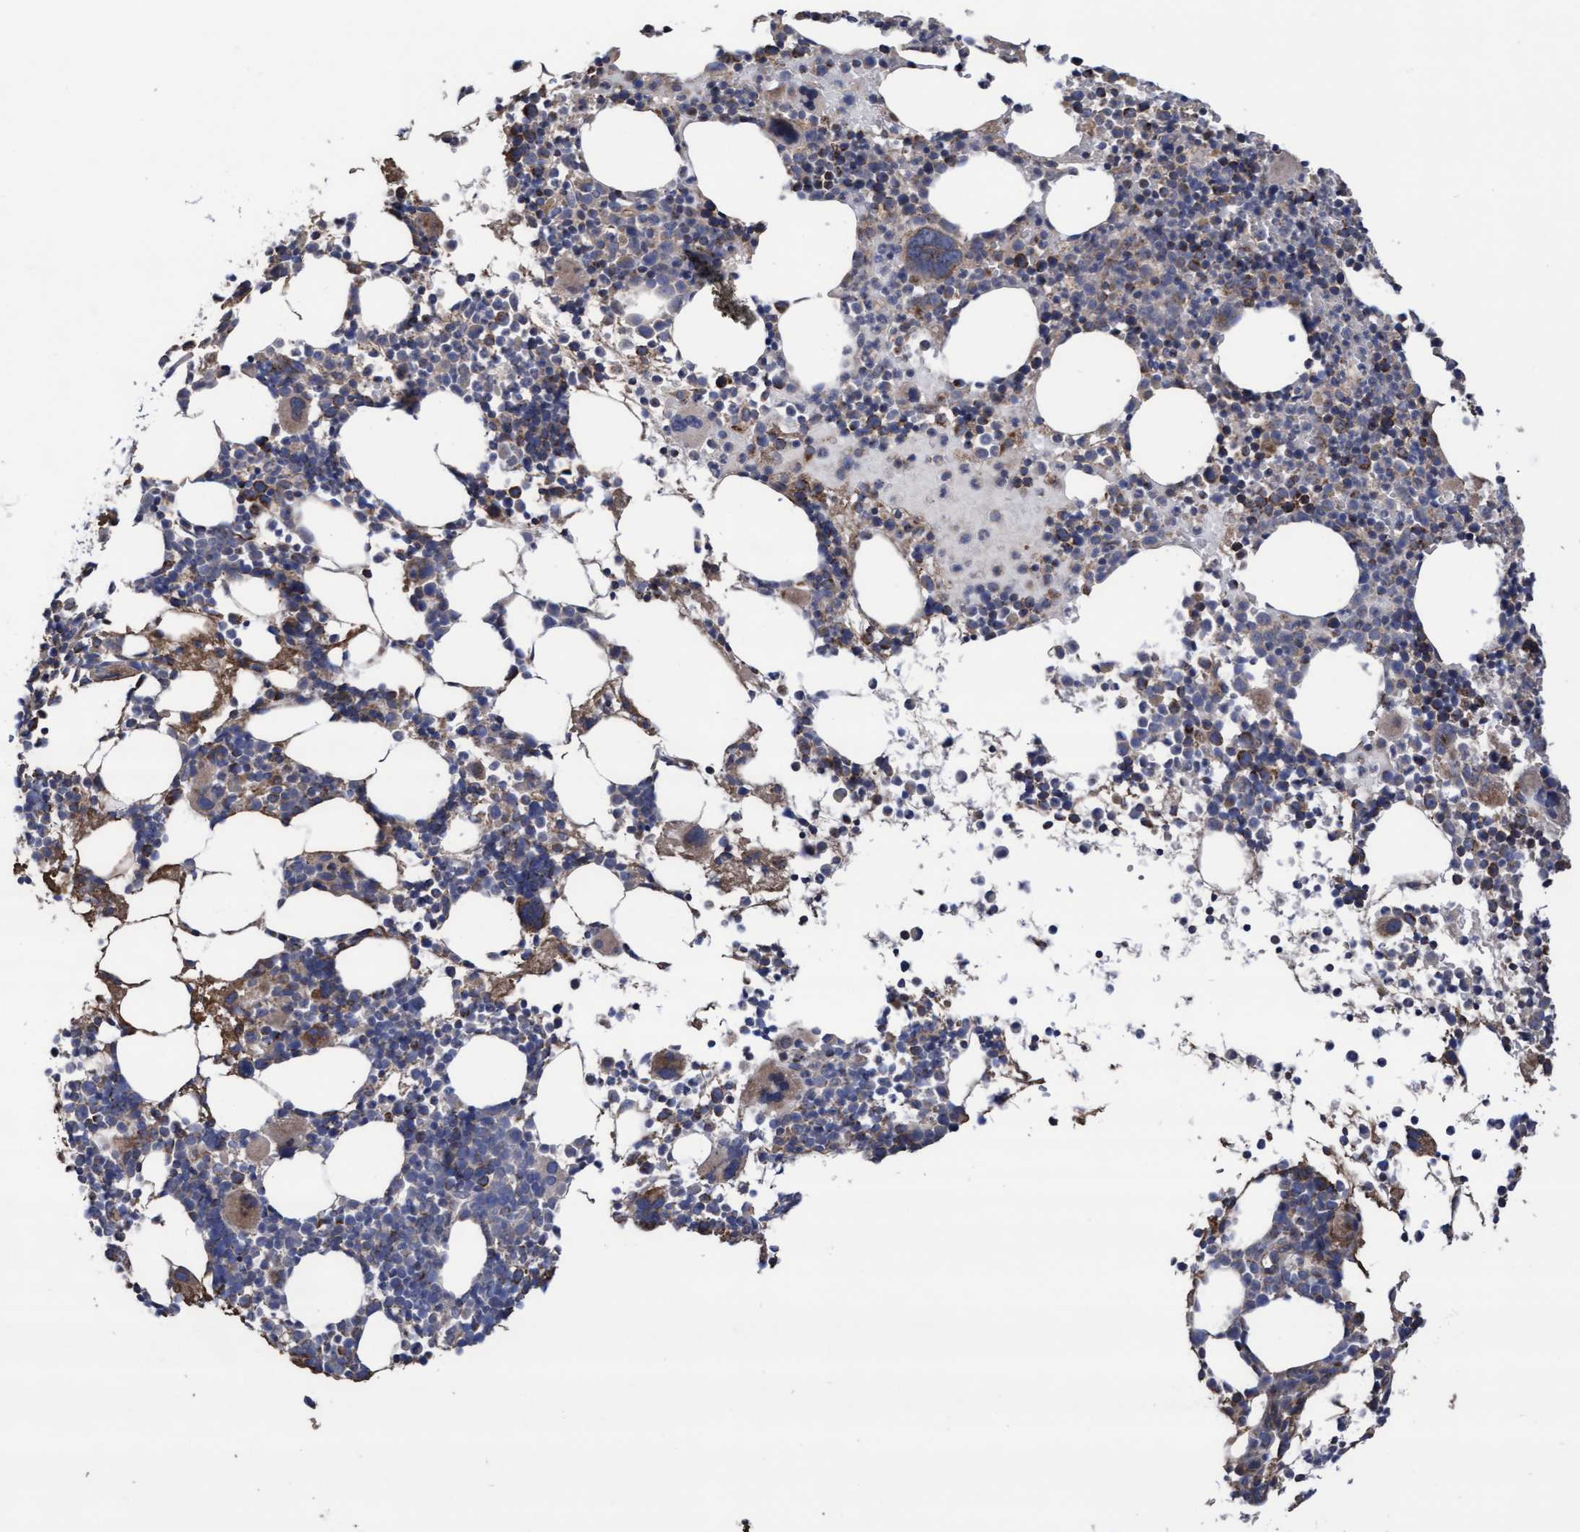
{"staining": {"intensity": "strong", "quantity": "<25%", "location": "cytoplasmic/membranous"}, "tissue": "bone marrow", "cell_type": "Hematopoietic cells", "image_type": "normal", "snomed": [{"axis": "morphology", "description": "Normal tissue, NOS"}, {"axis": "morphology", "description": "Inflammation, NOS"}, {"axis": "topography", "description": "Bone marrow"}], "caption": "High-power microscopy captured an immunohistochemistry (IHC) image of normal bone marrow, revealing strong cytoplasmic/membranous staining in about <25% of hematopoietic cells. The protein is stained brown, and the nuclei are stained in blue (DAB (3,3'-diaminobenzidine) IHC with brightfield microscopy, high magnification).", "gene": "COBL", "patient": {"sex": "male", "age": 78}}